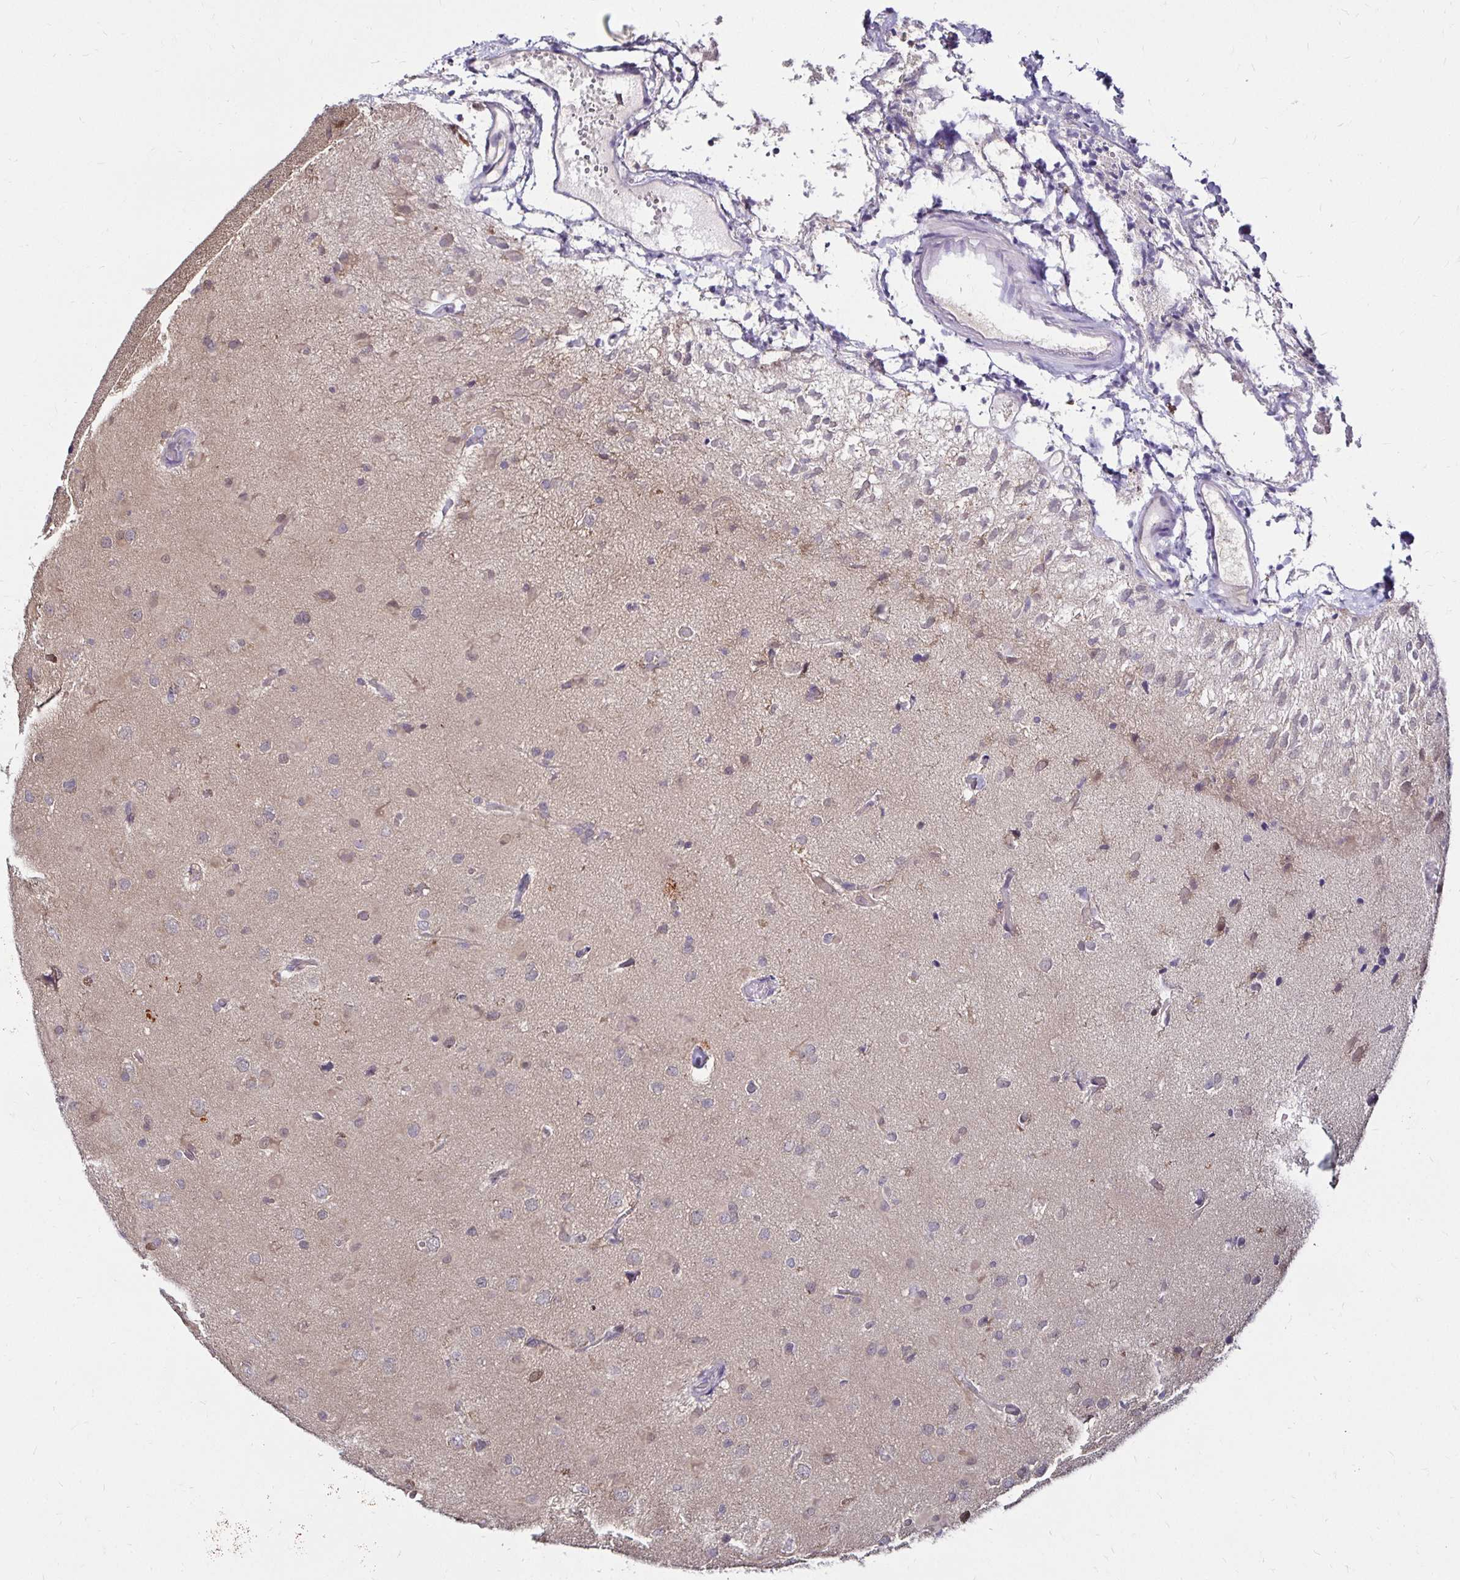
{"staining": {"intensity": "negative", "quantity": "none", "location": "none"}, "tissue": "glioma", "cell_type": "Tumor cells", "image_type": "cancer", "snomed": [{"axis": "morphology", "description": "Glioma, malignant, Low grade"}, {"axis": "topography", "description": "Brain"}], "caption": "Photomicrograph shows no significant protein expression in tumor cells of glioma.", "gene": "TXN", "patient": {"sex": "male", "age": 58}}